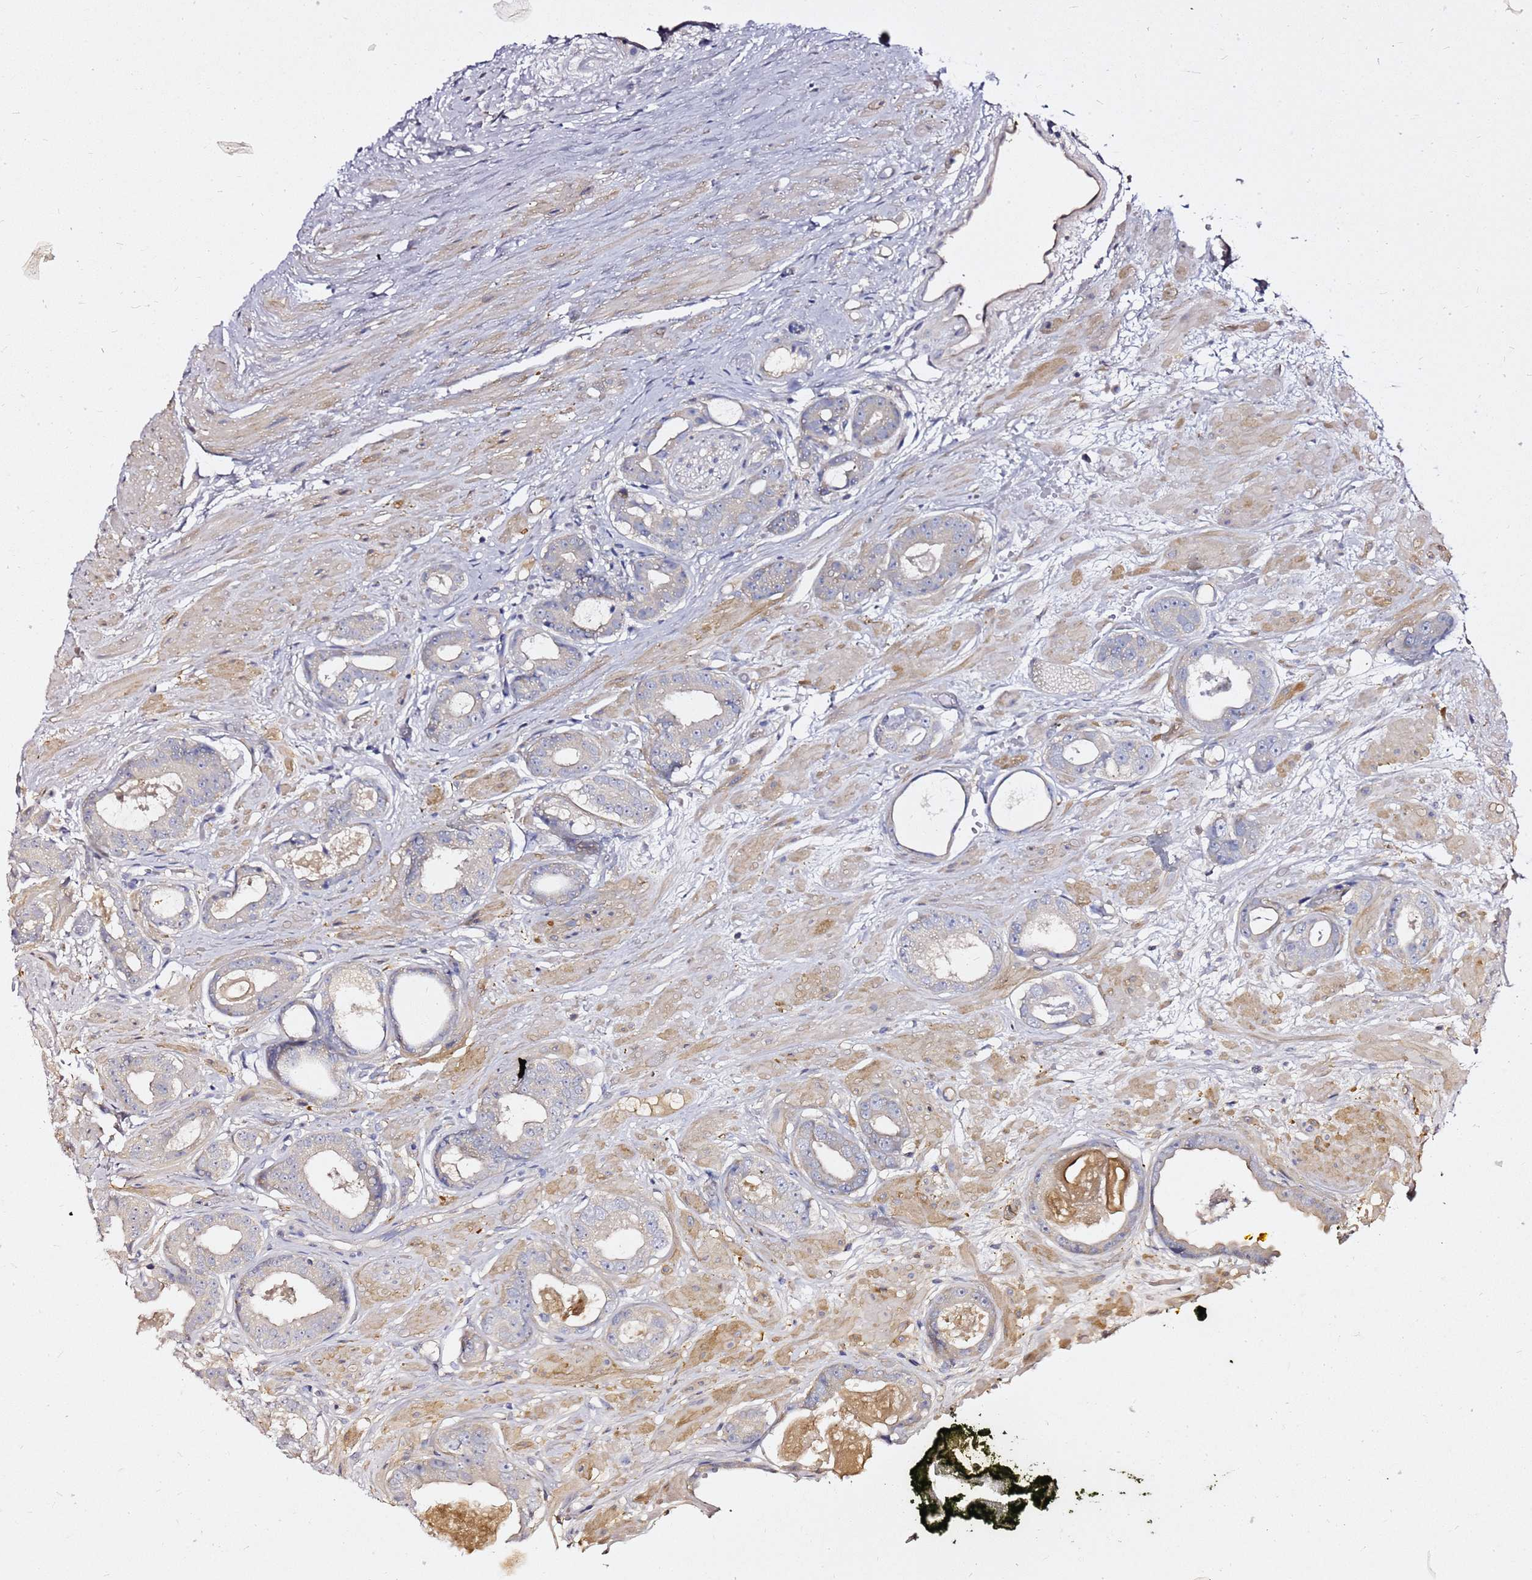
{"staining": {"intensity": "weak", "quantity": "<25%", "location": "cytoplasmic/membranous"}, "tissue": "prostate cancer", "cell_type": "Tumor cells", "image_type": "cancer", "snomed": [{"axis": "morphology", "description": "Adenocarcinoma, Low grade"}, {"axis": "topography", "description": "Prostate"}], "caption": "IHC histopathology image of prostate adenocarcinoma (low-grade) stained for a protein (brown), which shows no positivity in tumor cells.", "gene": "MON1B", "patient": {"sex": "male", "age": 64}}